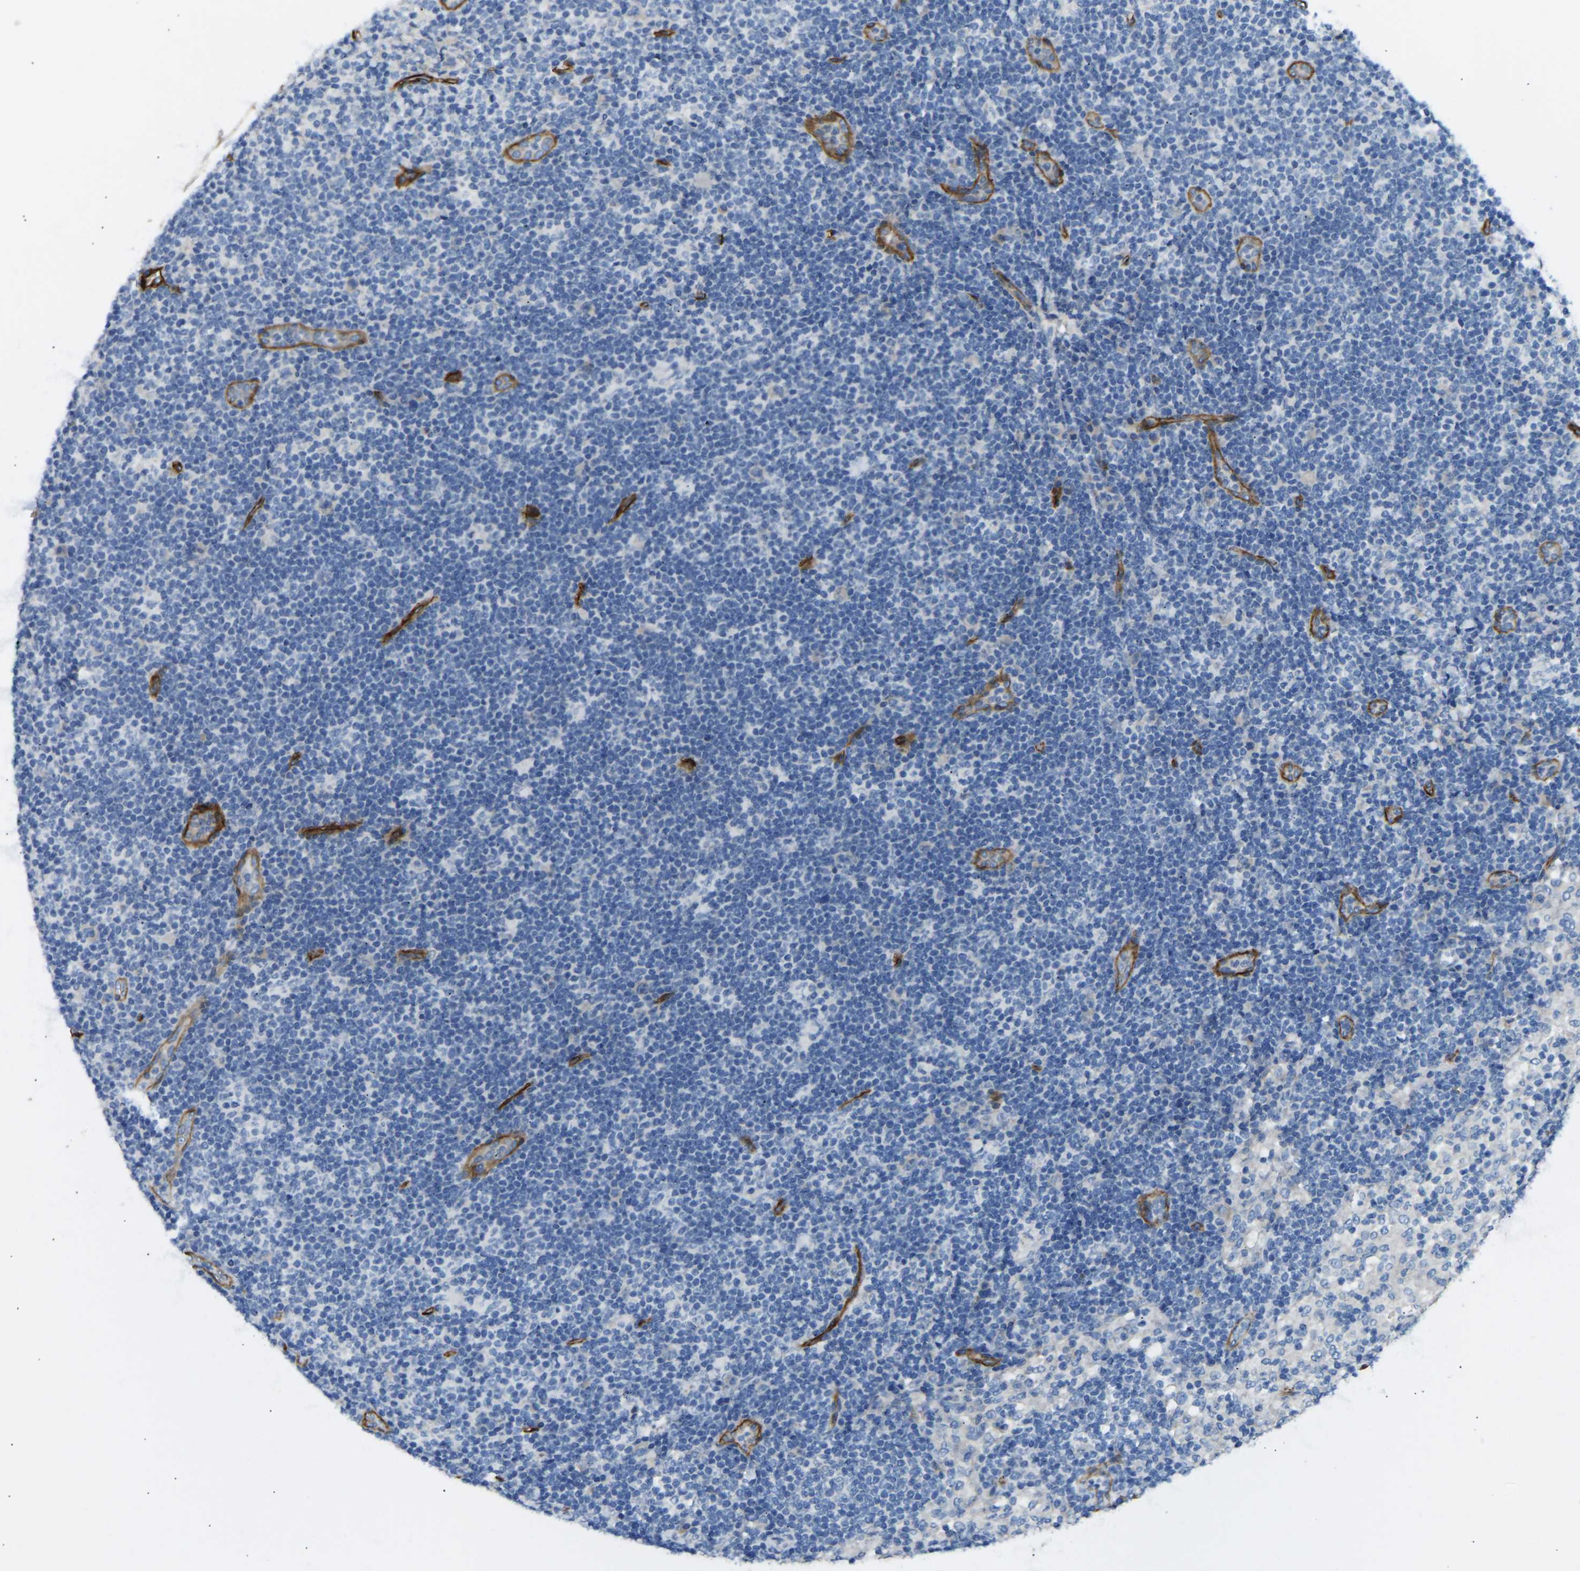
{"staining": {"intensity": "negative", "quantity": "none", "location": "none"}, "tissue": "lymph node", "cell_type": "Germinal center cells", "image_type": "normal", "snomed": [{"axis": "morphology", "description": "Normal tissue, NOS"}, {"axis": "morphology", "description": "Carcinoid, malignant, NOS"}, {"axis": "topography", "description": "Lymph node"}], "caption": "The histopathology image displays no staining of germinal center cells in benign lymph node. (Brightfield microscopy of DAB (3,3'-diaminobenzidine) immunohistochemistry at high magnification).", "gene": "COL15A1", "patient": {"sex": "male", "age": 47}}